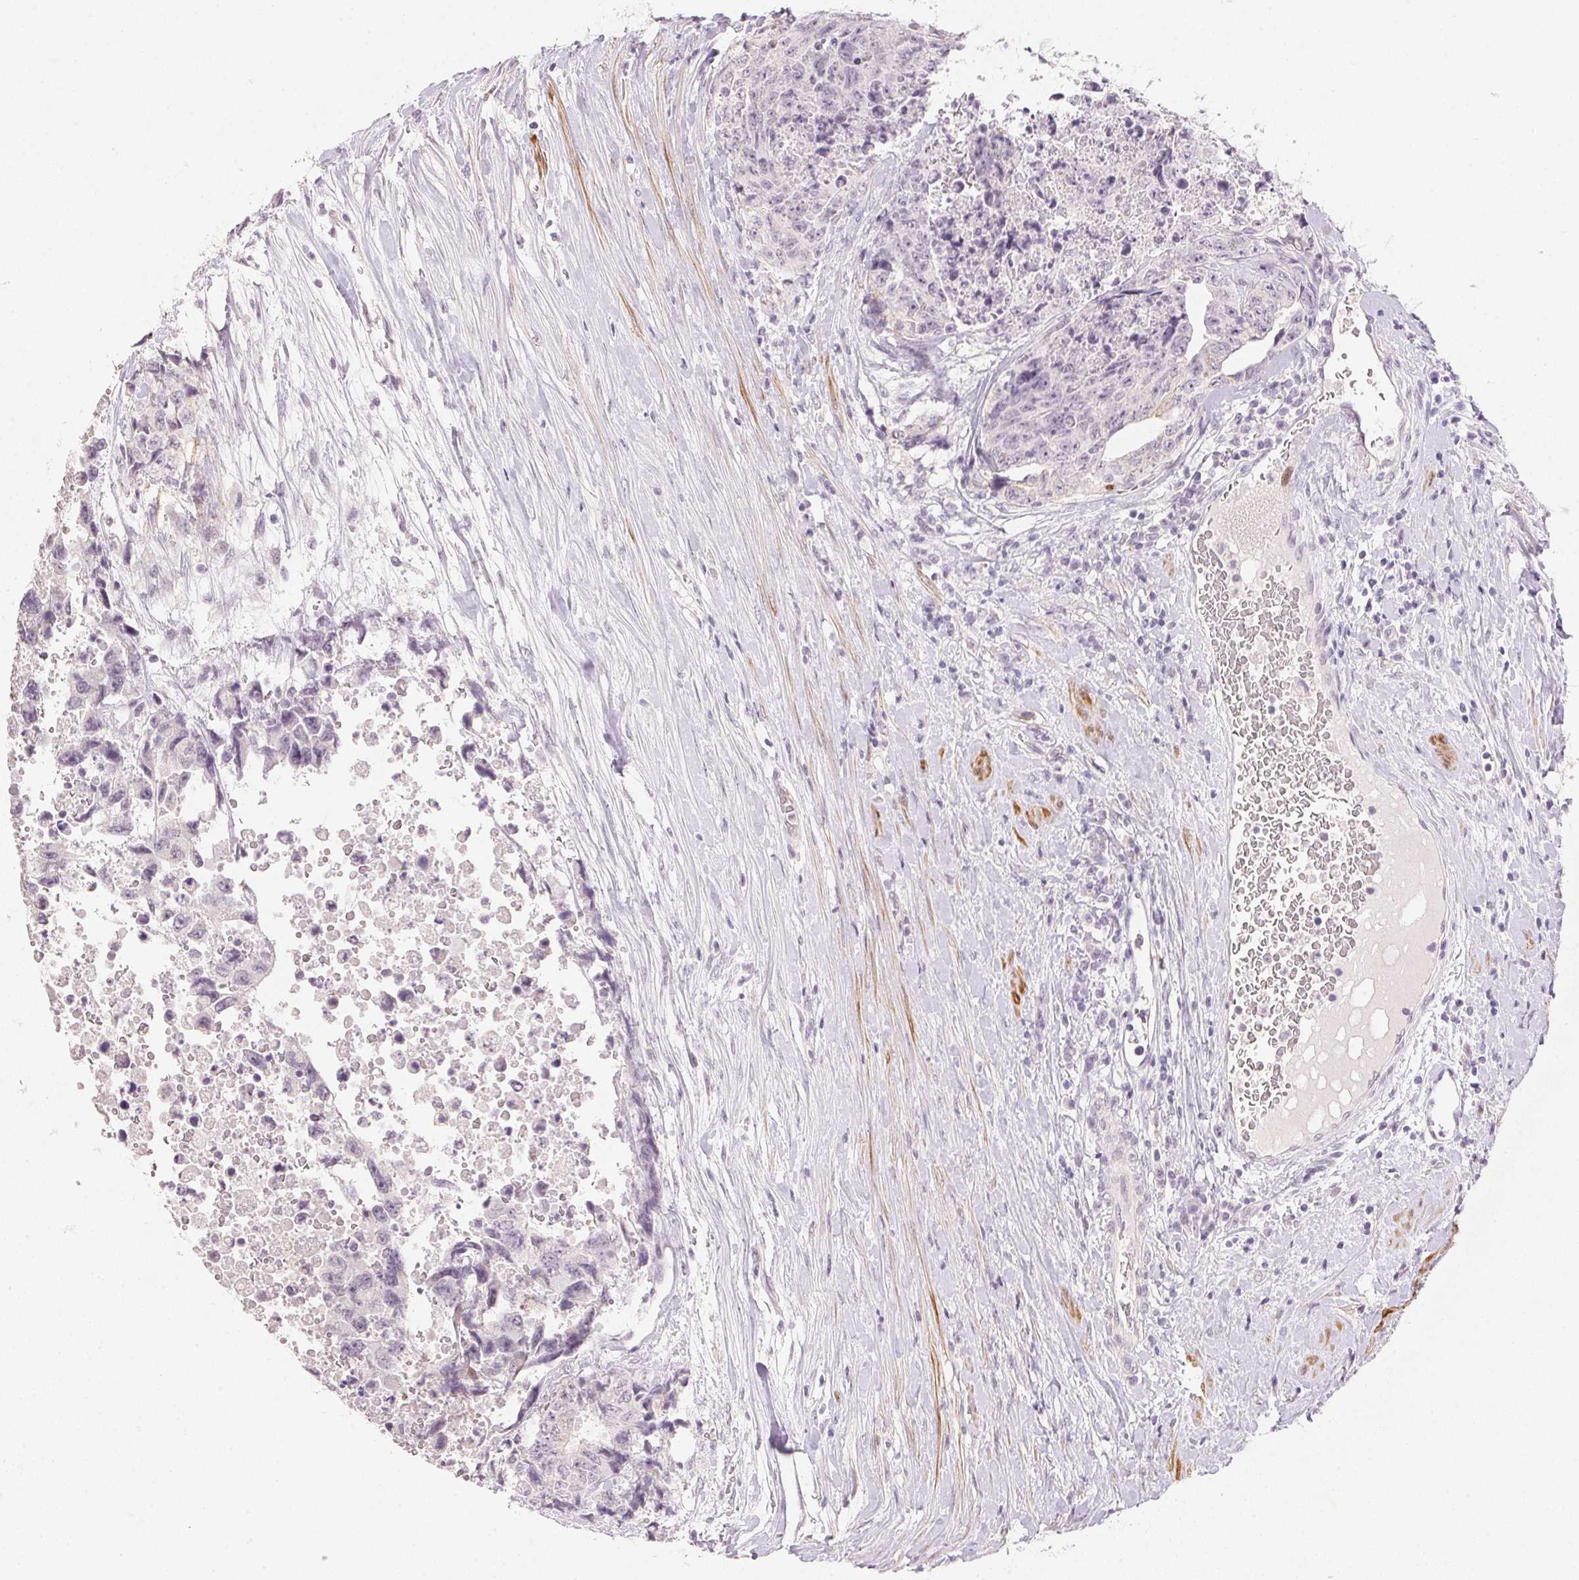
{"staining": {"intensity": "negative", "quantity": "none", "location": "none"}, "tissue": "testis cancer", "cell_type": "Tumor cells", "image_type": "cancer", "snomed": [{"axis": "morphology", "description": "Carcinoma, Embryonal, NOS"}, {"axis": "topography", "description": "Testis"}], "caption": "This image is of testis cancer stained with immunohistochemistry to label a protein in brown with the nuclei are counter-stained blue. There is no positivity in tumor cells.", "gene": "SMTN", "patient": {"sex": "male", "age": 24}}